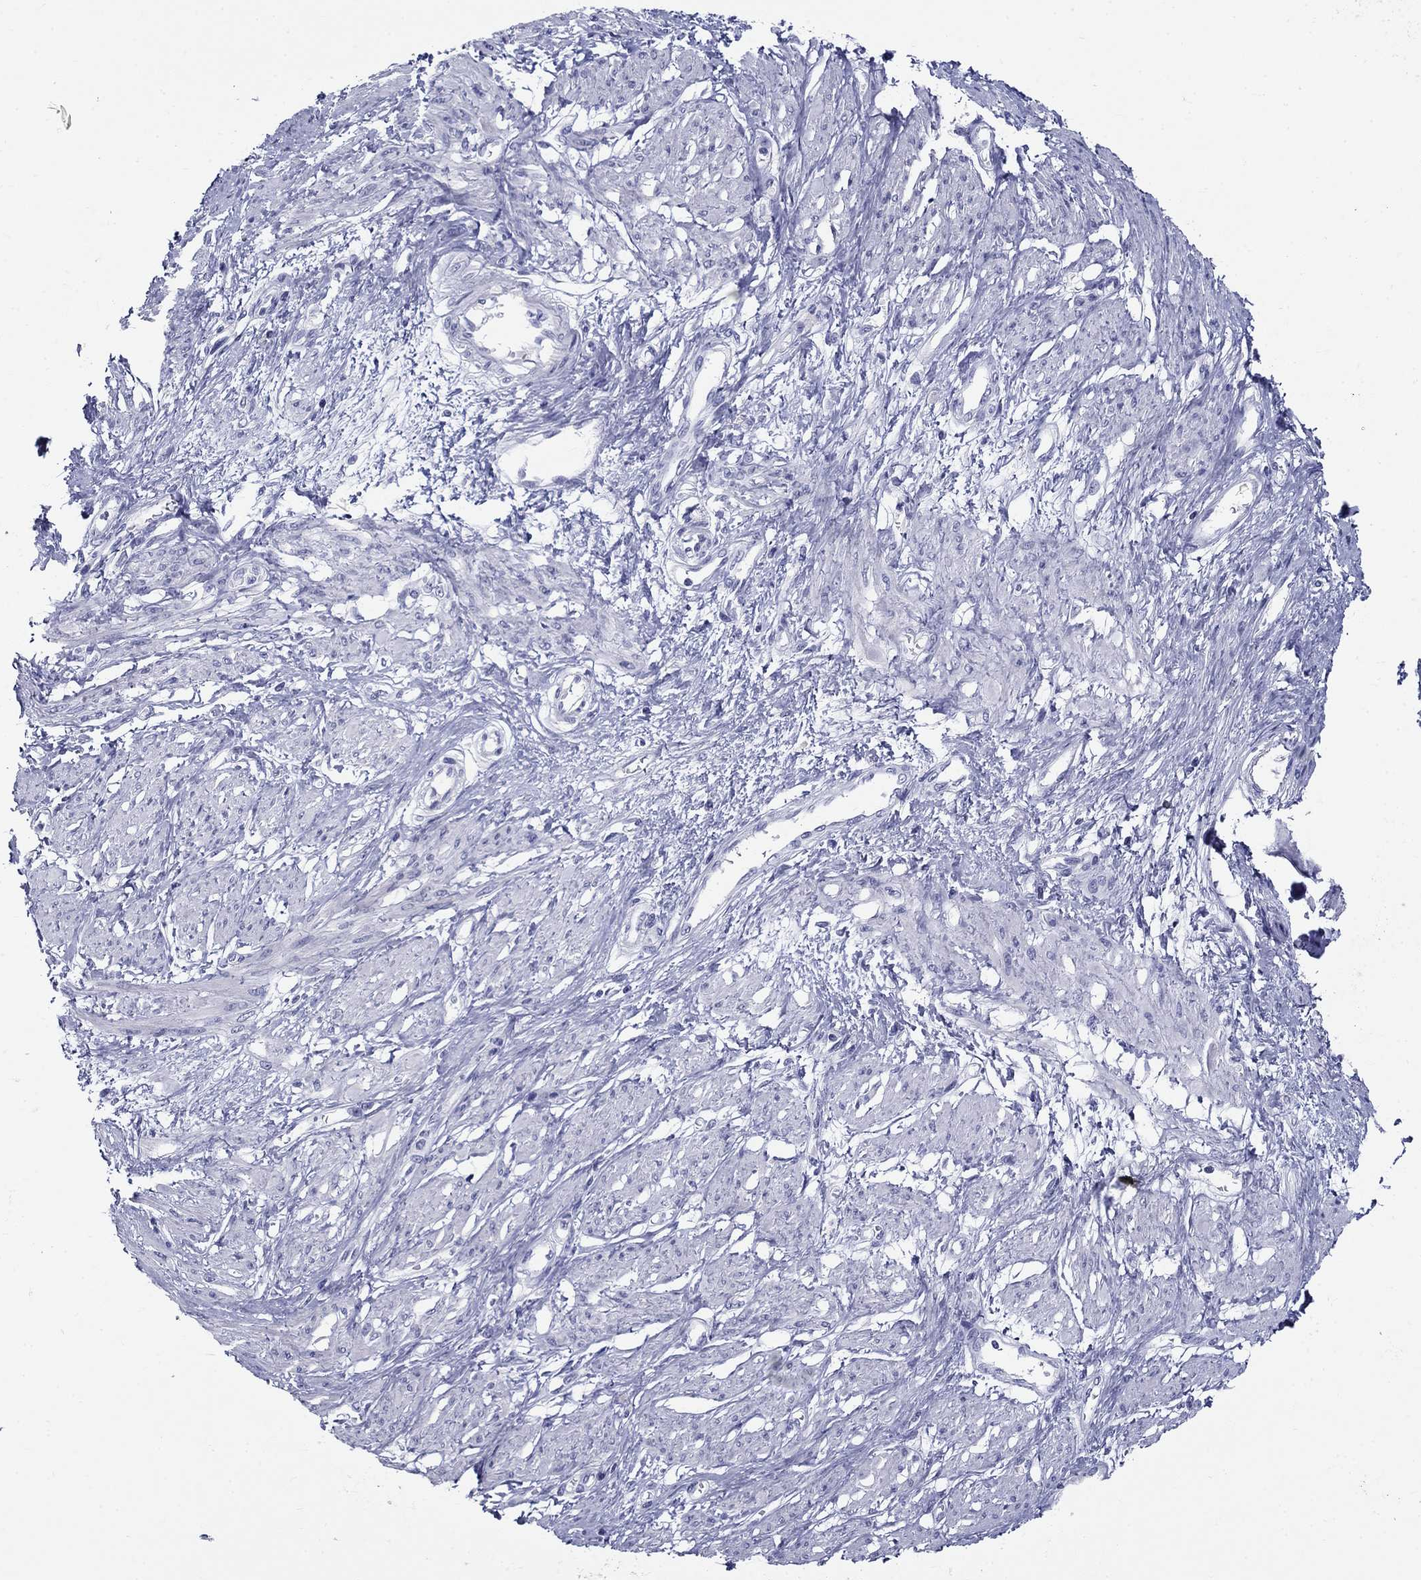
{"staining": {"intensity": "negative", "quantity": "none", "location": "none"}, "tissue": "smooth muscle", "cell_type": "Smooth muscle cells", "image_type": "normal", "snomed": [{"axis": "morphology", "description": "Normal tissue, NOS"}, {"axis": "topography", "description": "Smooth muscle"}, {"axis": "topography", "description": "Uterus"}], "caption": "An IHC photomicrograph of unremarkable smooth muscle is shown. There is no staining in smooth muscle cells of smooth muscle. (DAB immunohistochemistry visualized using brightfield microscopy, high magnification).", "gene": "C4orf19", "patient": {"sex": "female", "age": 39}}